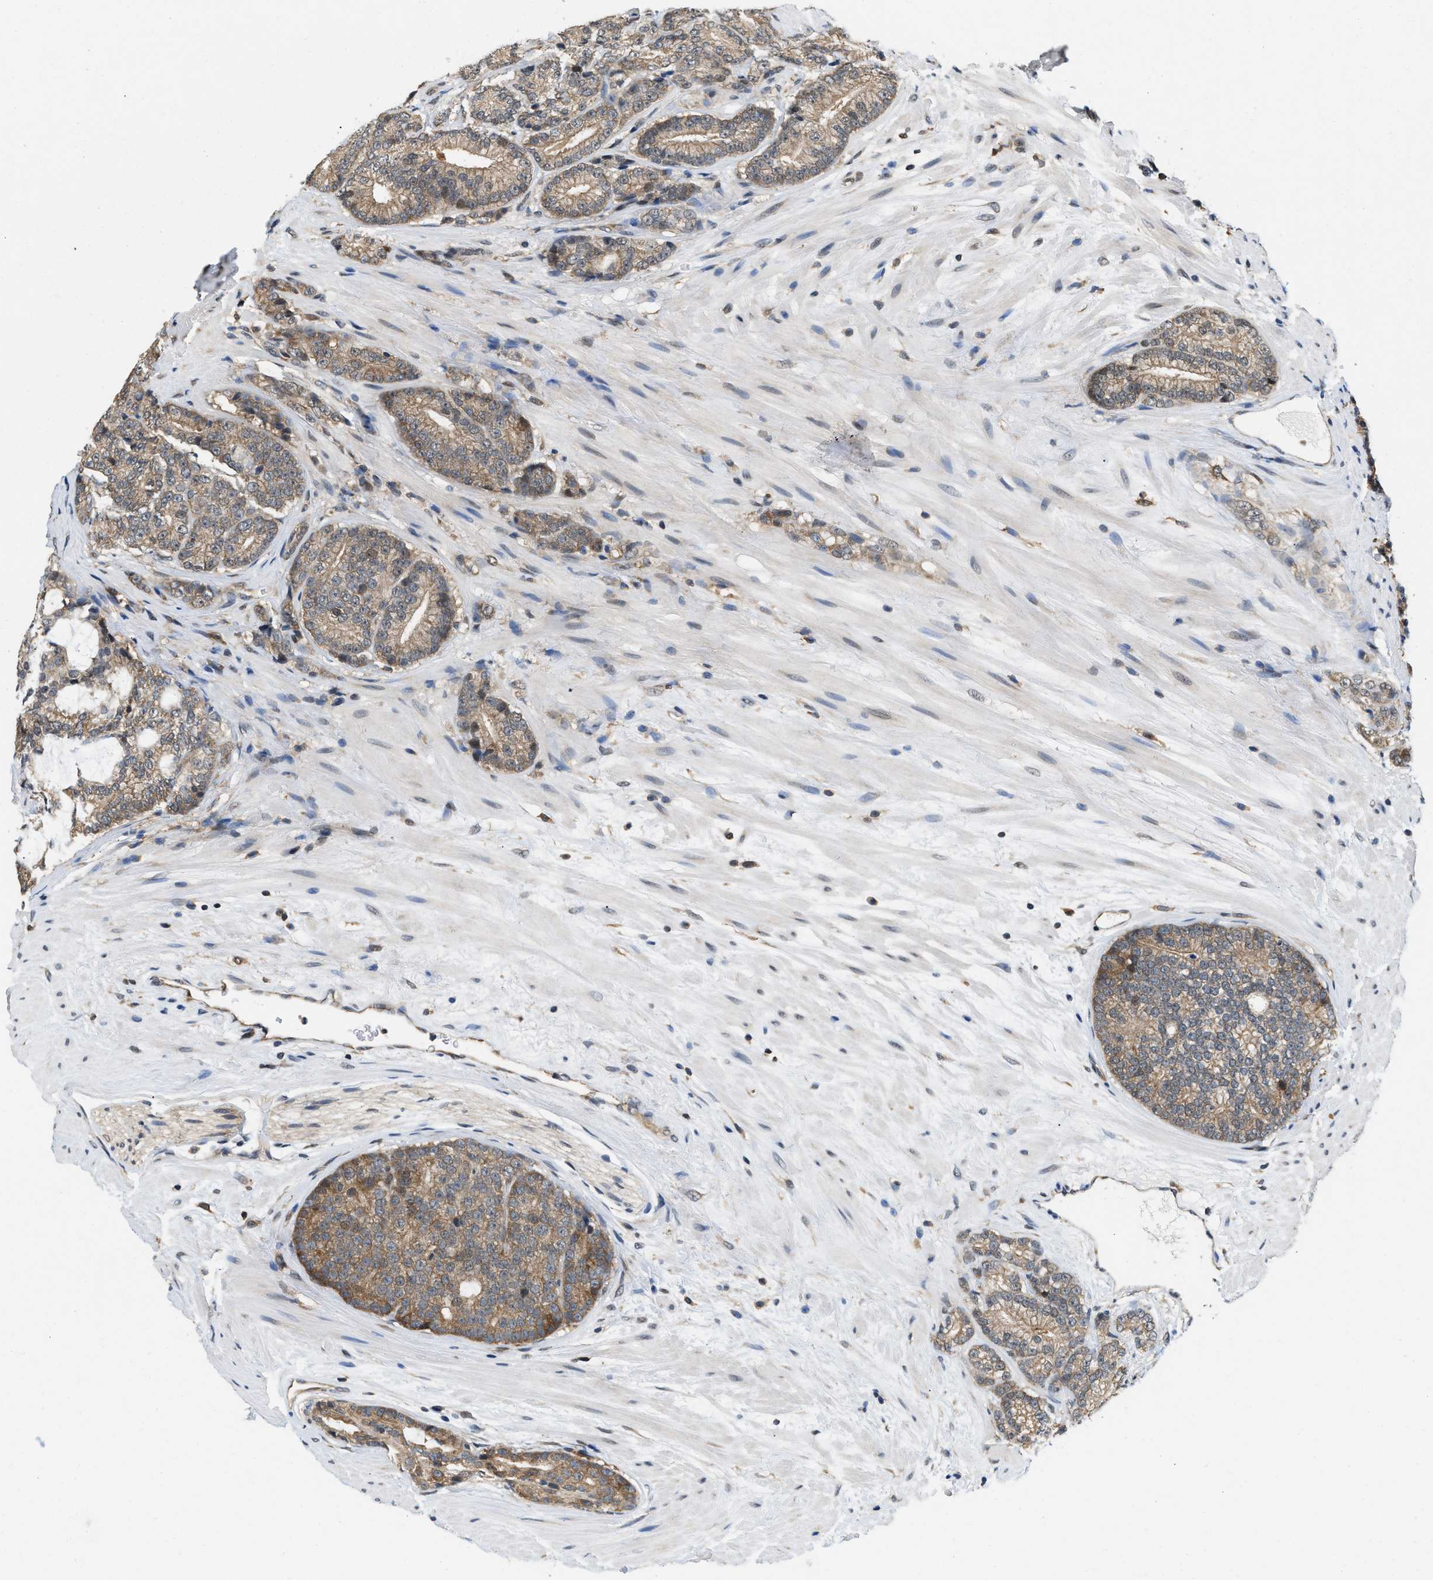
{"staining": {"intensity": "weak", "quantity": "25%-75%", "location": "cytoplasmic/membranous,nuclear"}, "tissue": "prostate cancer", "cell_type": "Tumor cells", "image_type": "cancer", "snomed": [{"axis": "morphology", "description": "Adenocarcinoma, High grade"}, {"axis": "topography", "description": "Prostate"}], "caption": "There is low levels of weak cytoplasmic/membranous and nuclear positivity in tumor cells of prostate cancer, as demonstrated by immunohistochemical staining (brown color).", "gene": "ATF7IP", "patient": {"sex": "male", "age": 61}}